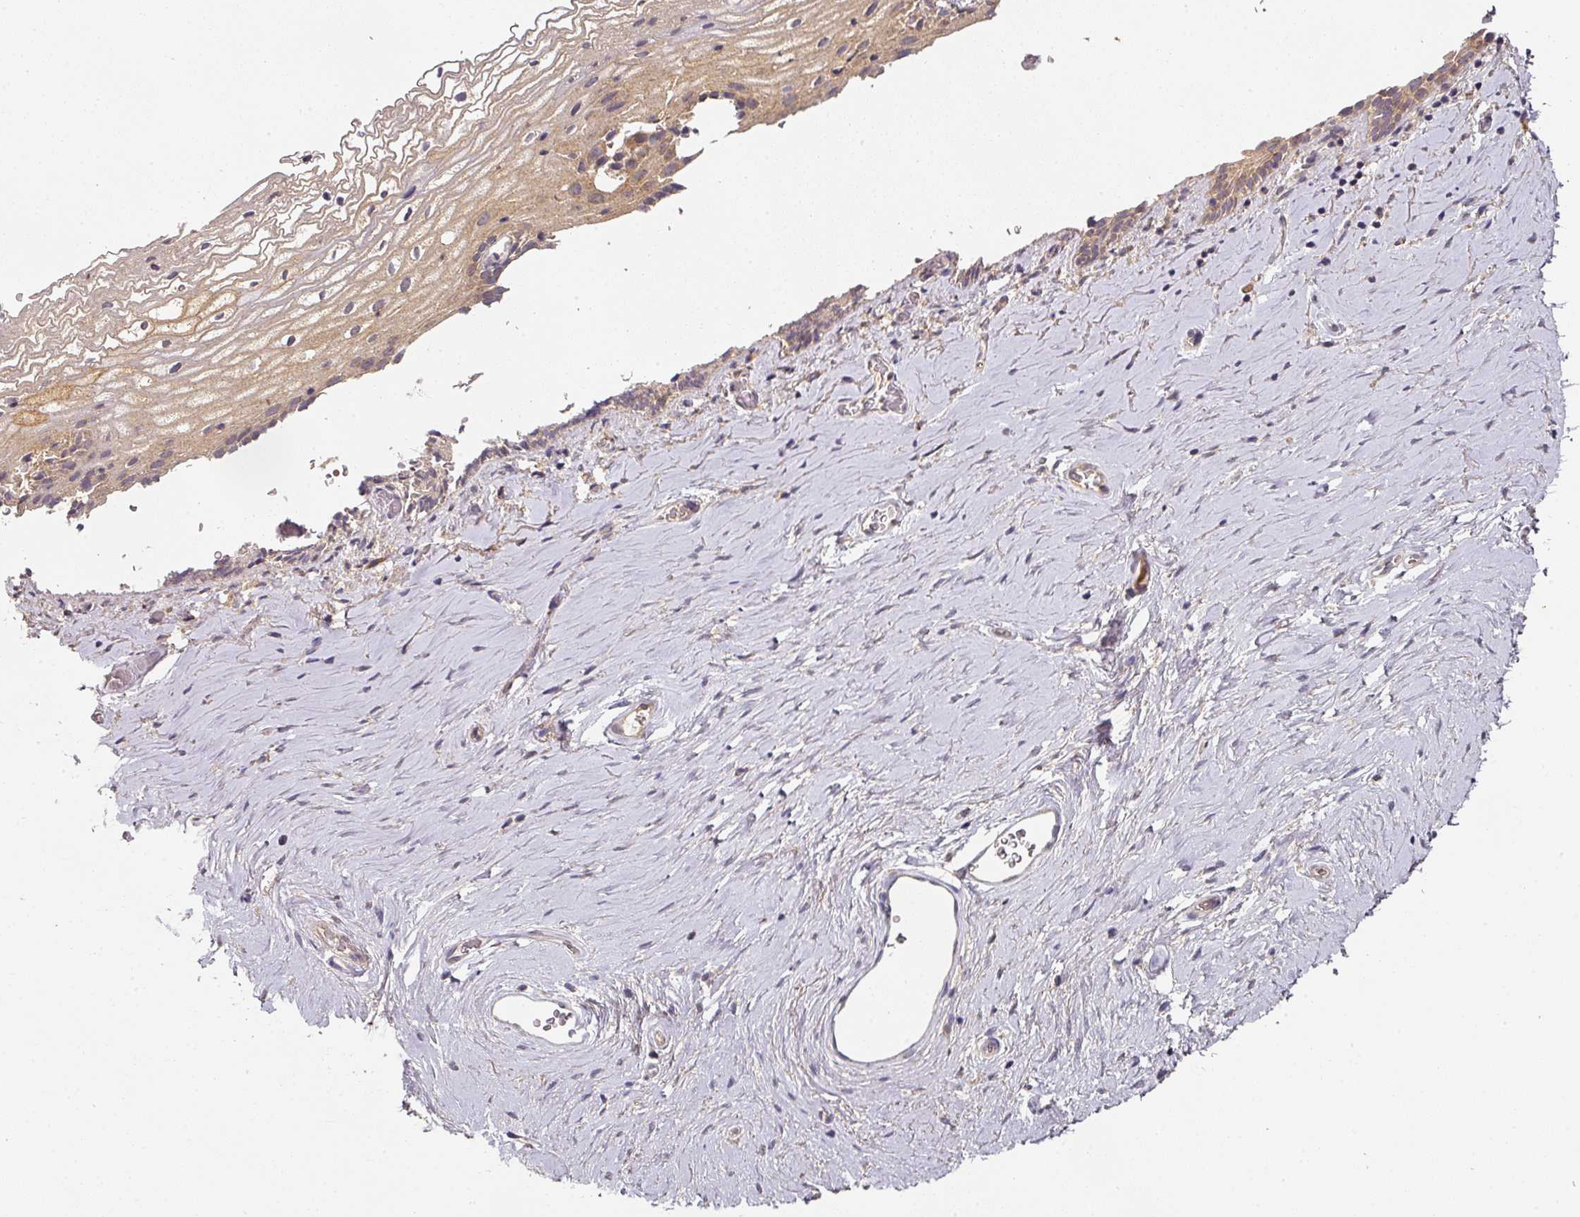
{"staining": {"intensity": "moderate", "quantity": ">75%", "location": "cytoplasmic/membranous"}, "tissue": "vagina", "cell_type": "Squamous epithelial cells", "image_type": "normal", "snomed": [{"axis": "morphology", "description": "Normal tissue, NOS"}, {"axis": "morphology", "description": "Adenocarcinoma, NOS"}, {"axis": "topography", "description": "Rectum"}, {"axis": "topography", "description": "Vagina"}, {"axis": "topography", "description": "Peripheral nerve tissue"}], "caption": "Protein positivity by immunohistochemistry (IHC) exhibits moderate cytoplasmic/membranous expression in approximately >75% of squamous epithelial cells in unremarkable vagina.", "gene": "EXTL3", "patient": {"sex": "female", "age": 71}}